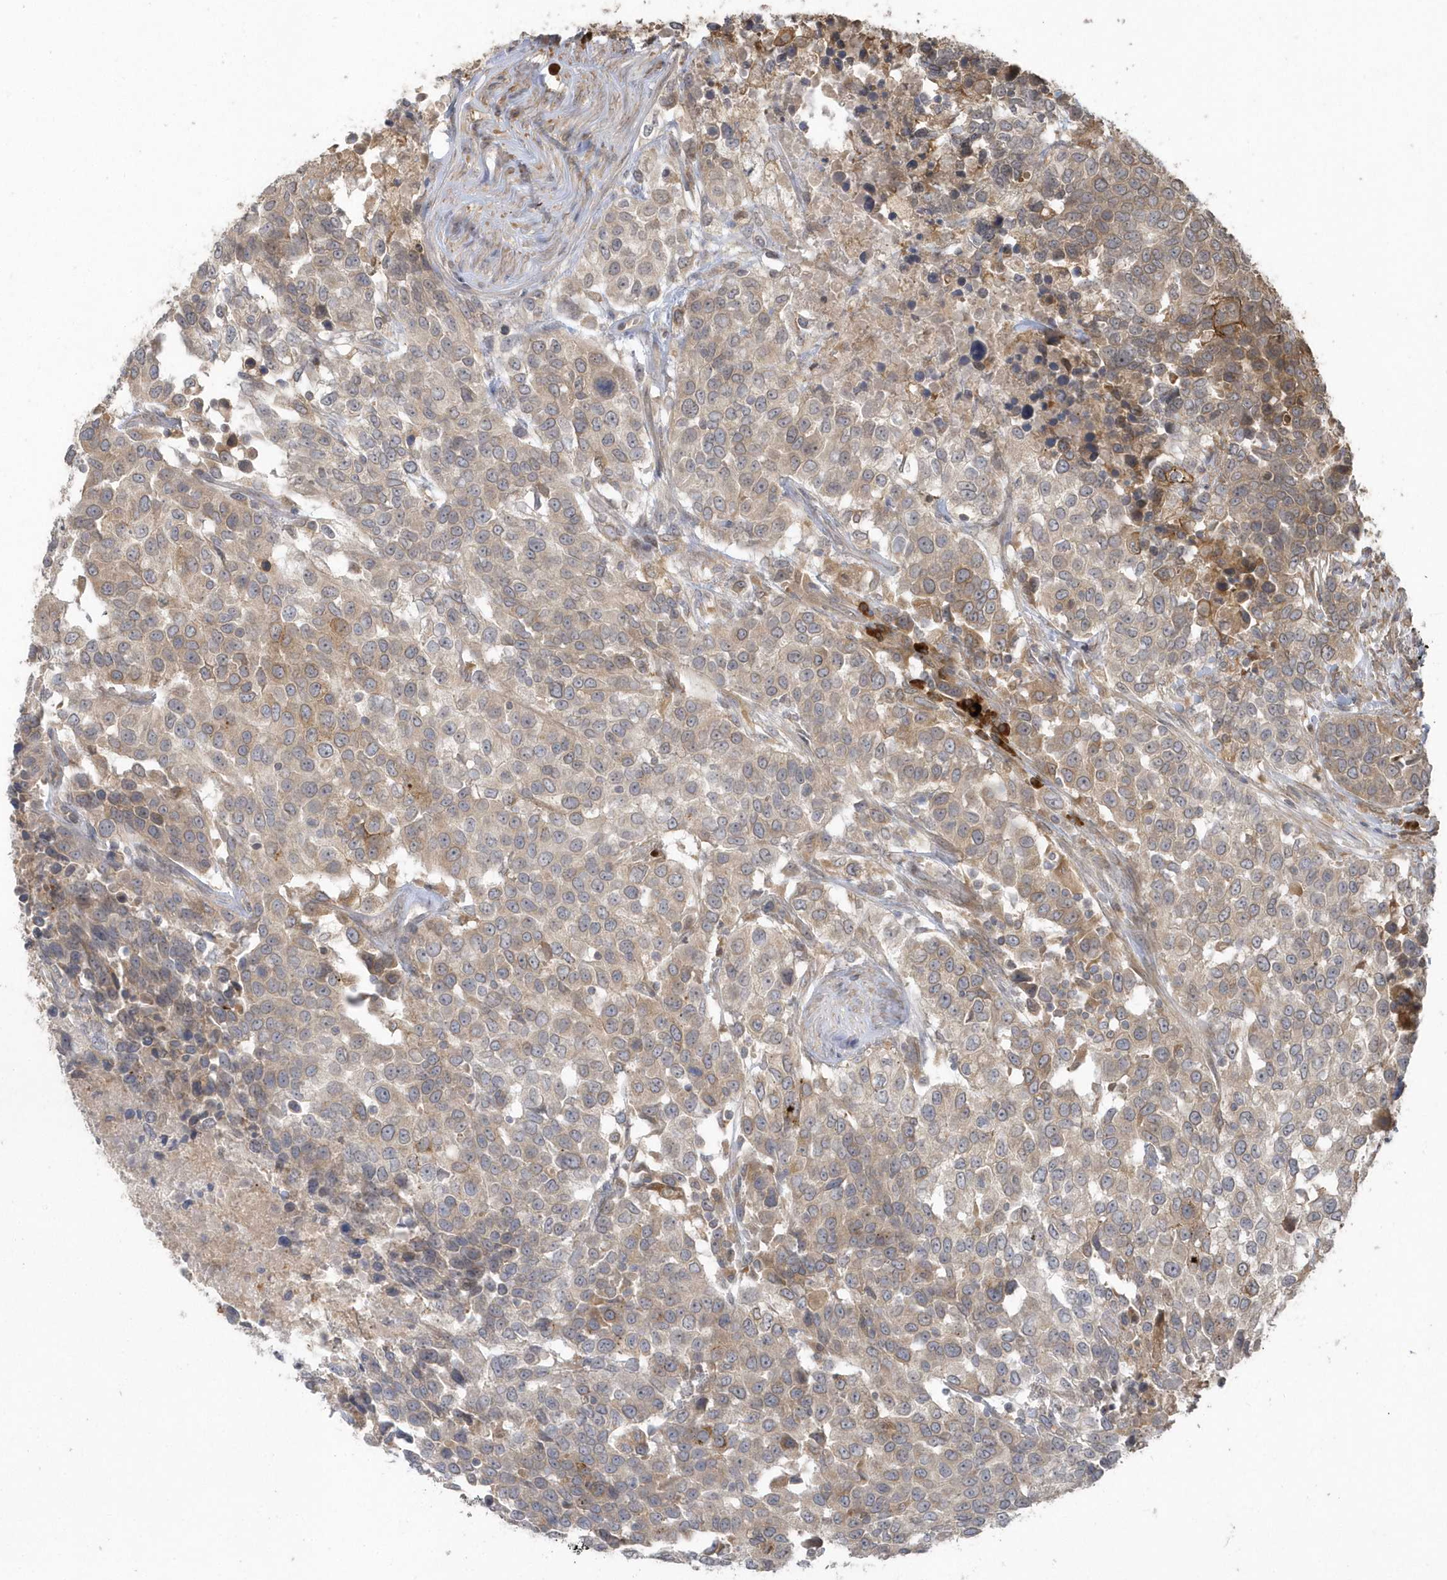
{"staining": {"intensity": "weak", "quantity": "25%-75%", "location": "cytoplasmic/membranous"}, "tissue": "urothelial cancer", "cell_type": "Tumor cells", "image_type": "cancer", "snomed": [{"axis": "morphology", "description": "Urothelial carcinoma, High grade"}, {"axis": "topography", "description": "Urinary bladder"}], "caption": "Weak cytoplasmic/membranous positivity is present in approximately 25%-75% of tumor cells in high-grade urothelial carcinoma. (DAB (3,3'-diaminobenzidine) = brown stain, brightfield microscopy at high magnification).", "gene": "HERPUD1", "patient": {"sex": "female", "age": 80}}